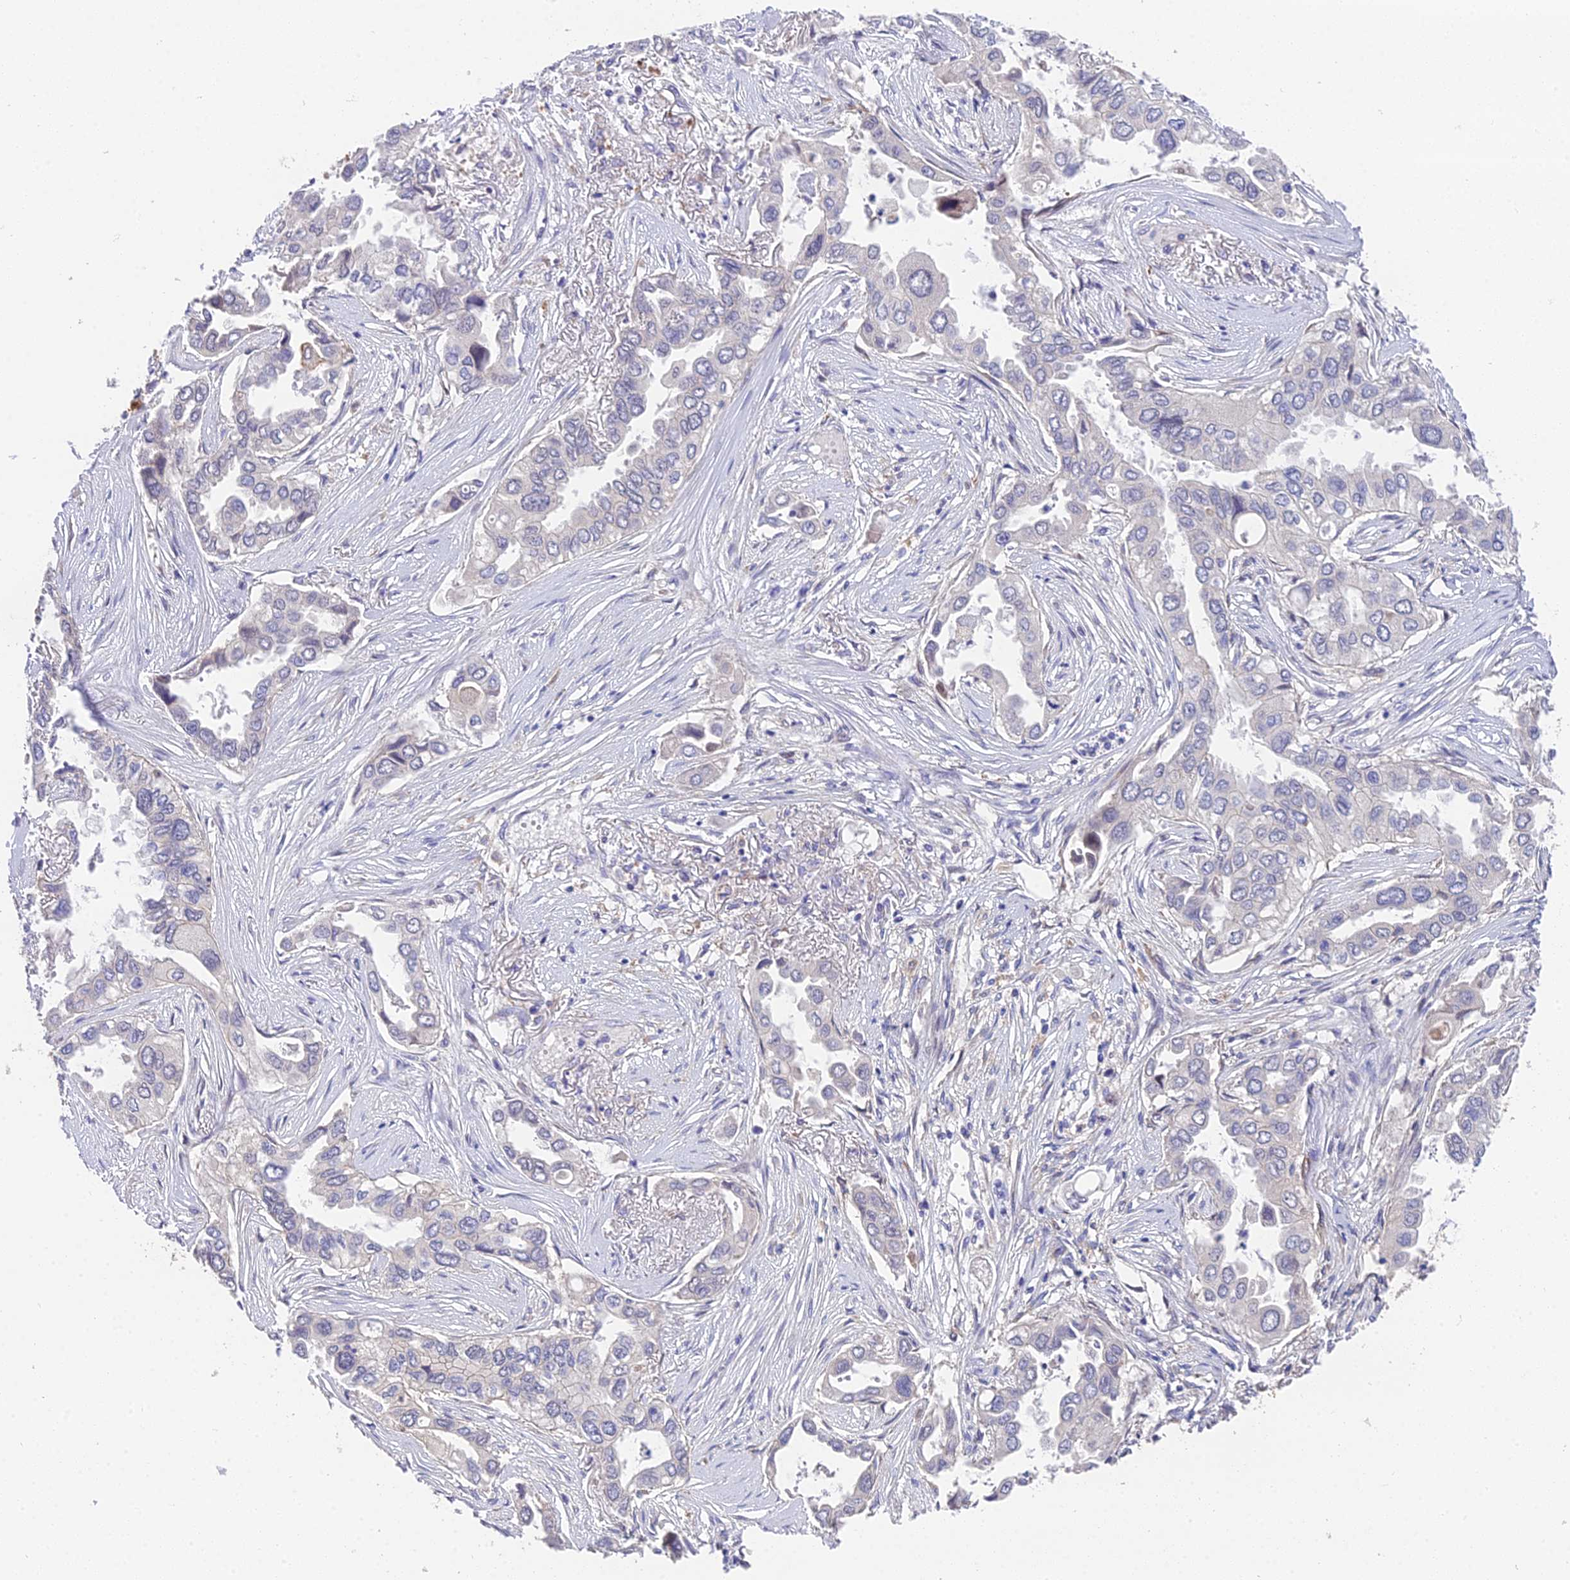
{"staining": {"intensity": "negative", "quantity": "none", "location": "none"}, "tissue": "lung cancer", "cell_type": "Tumor cells", "image_type": "cancer", "snomed": [{"axis": "morphology", "description": "Adenocarcinoma, NOS"}, {"axis": "topography", "description": "Lung"}], "caption": "Immunohistochemistry (IHC) photomicrograph of neoplastic tissue: human adenocarcinoma (lung) stained with DAB exhibits no significant protein staining in tumor cells.", "gene": "PUS10", "patient": {"sex": "female", "age": 76}}